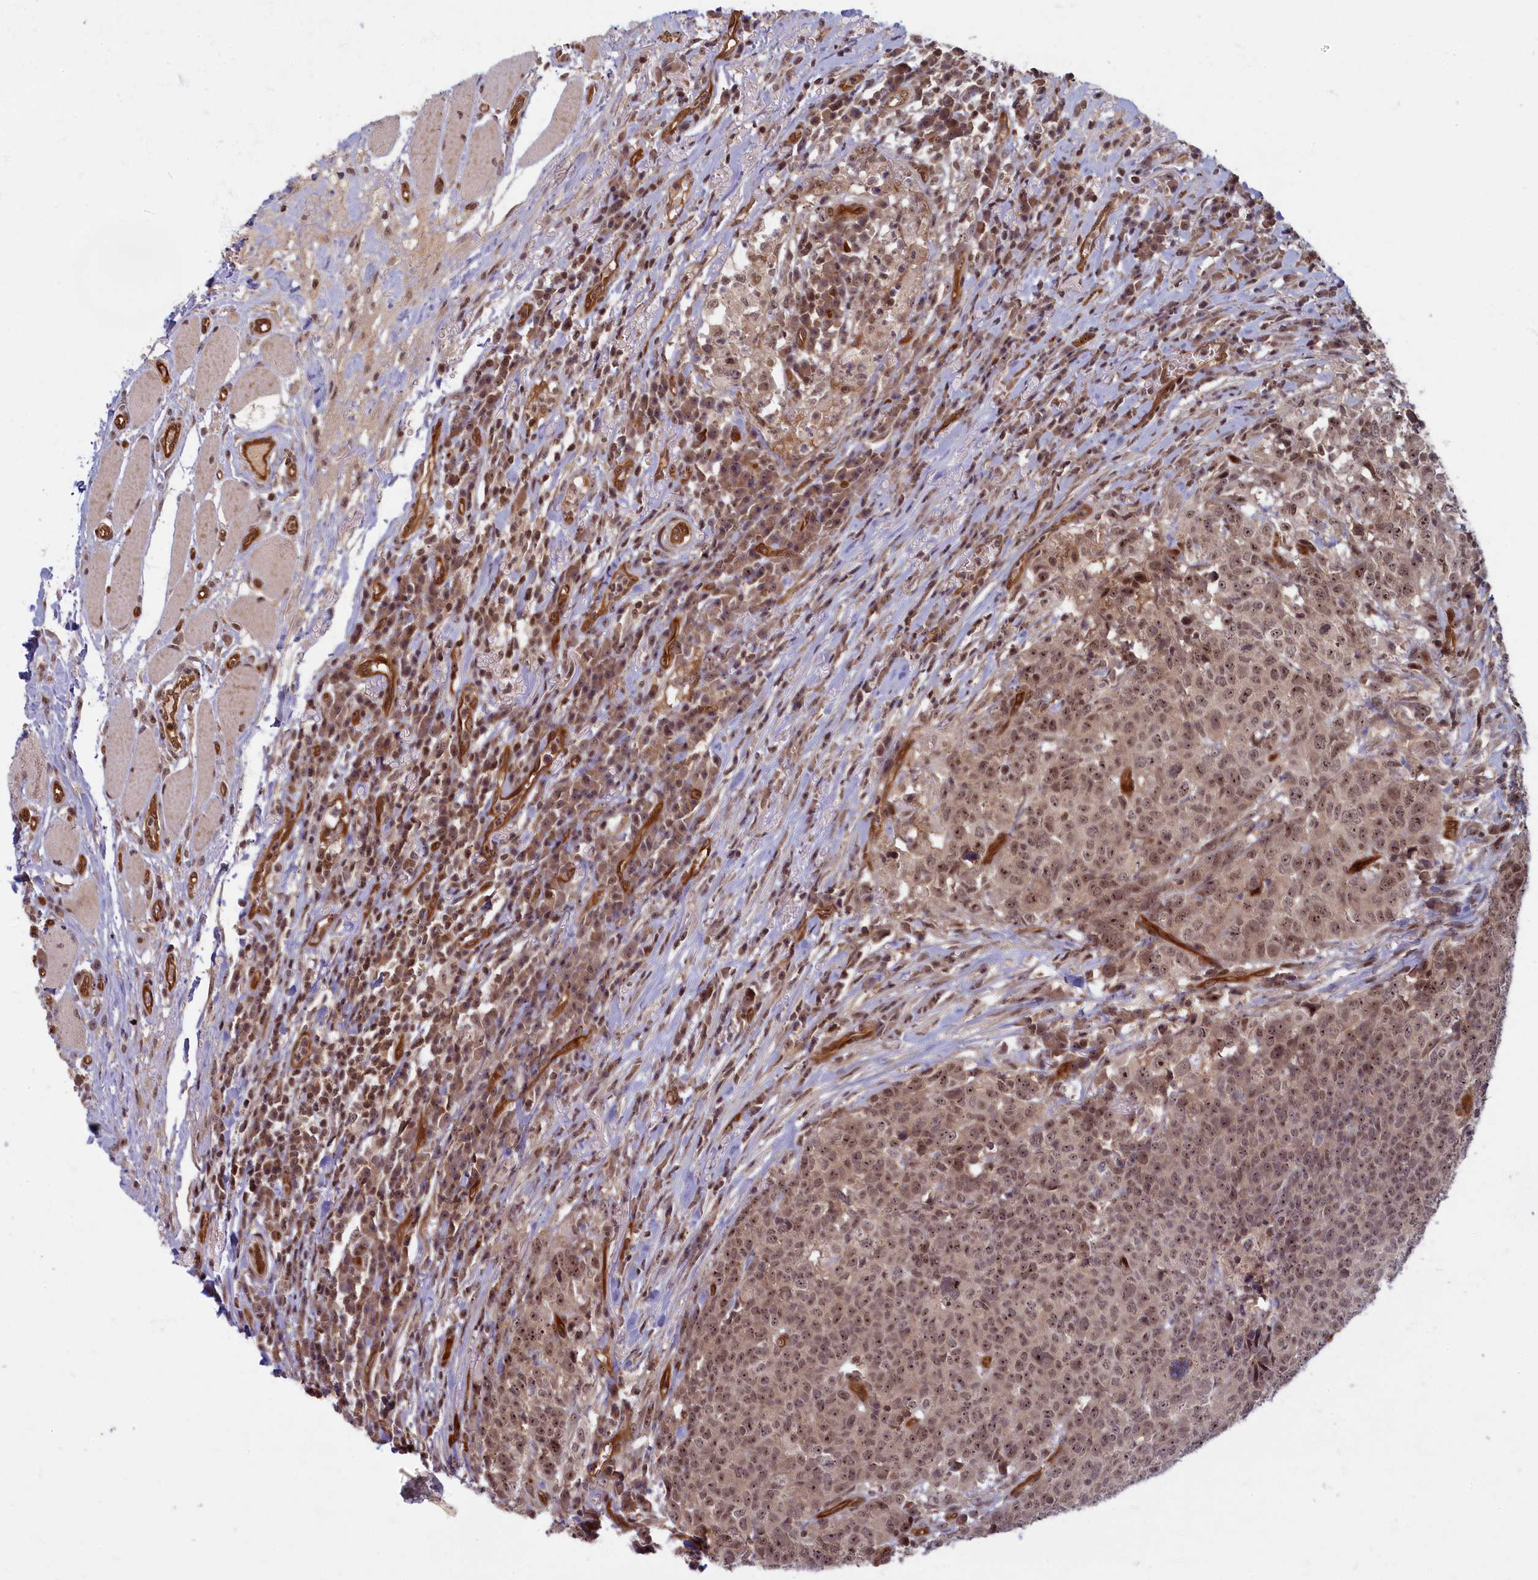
{"staining": {"intensity": "moderate", "quantity": ">75%", "location": "nuclear"}, "tissue": "head and neck cancer", "cell_type": "Tumor cells", "image_type": "cancer", "snomed": [{"axis": "morphology", "description": "Squamous cell carcinoma, NOS"}, {"axis": "topography", "description": "Head-Neck"}], "caption": "Immunohistochemistry (IHC) micrograph of human squamous cell carcinoma (head and neck) stained for a protein (brown), which shows medium levels of moderate nuclear expression in approximately >75% of tumor cells.", "gene": "SNRK", "patient": {"sex": "male", "age": 66}}